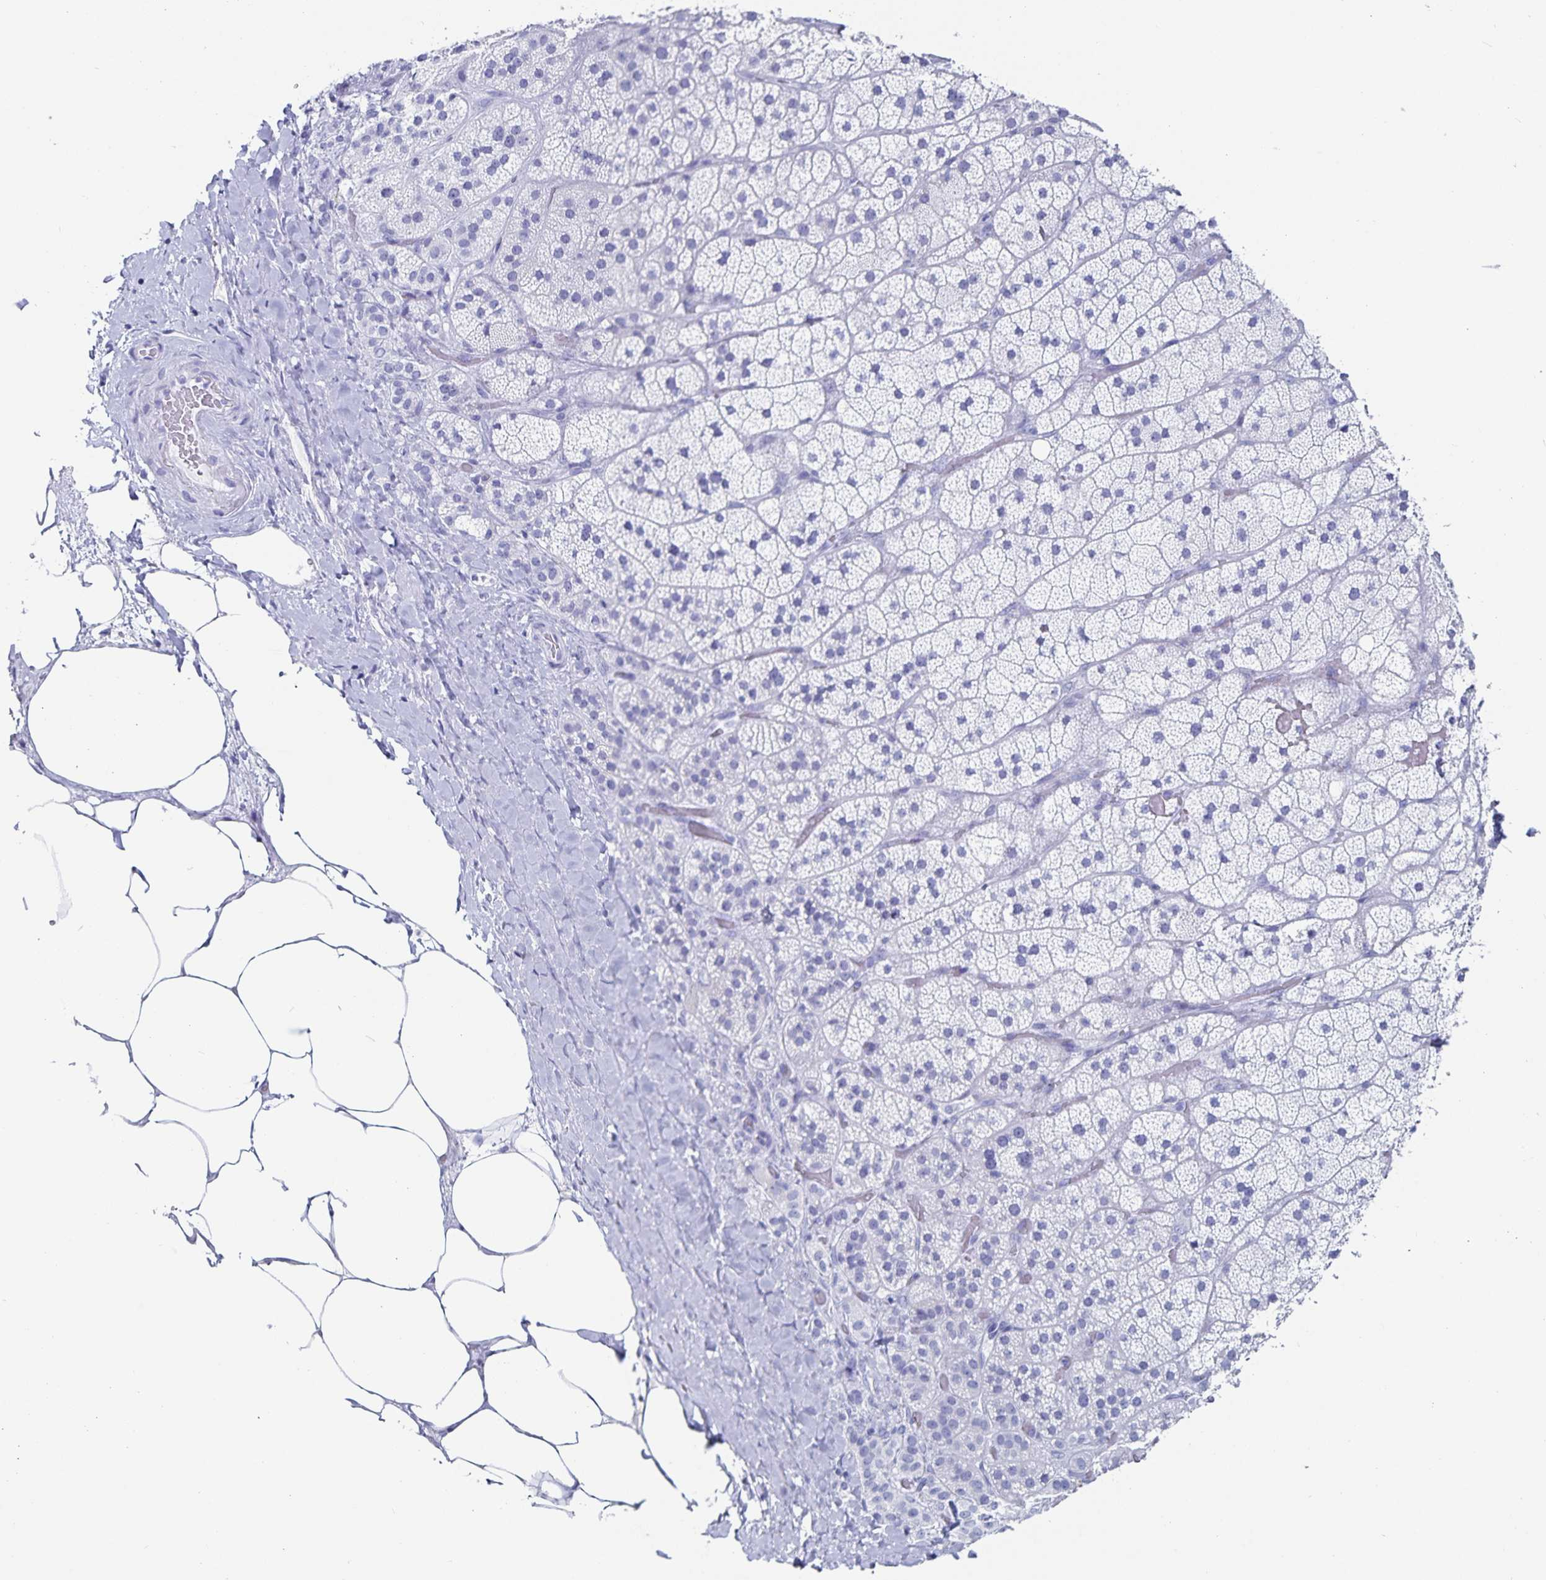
{"staining": {"intensity": "negative", "quantity": "none", "location": "none"}, "tissue": "adrenal gland", "cell_type": "Glandular cells", "image_type": "normal", "snomed": [{"axis": "morphology", "description": "Normal tissue, NOS"}, {"axis": "topography", "description": "Adrenal gland"}], "caption": "Immunohistochemistry (IHC) image of normal human adrenal gland stained for a protein (brown), which reveals no staining in glandular cells.", "gene": "C19orf73", "patient": {"sex": "male", "age": 57}}